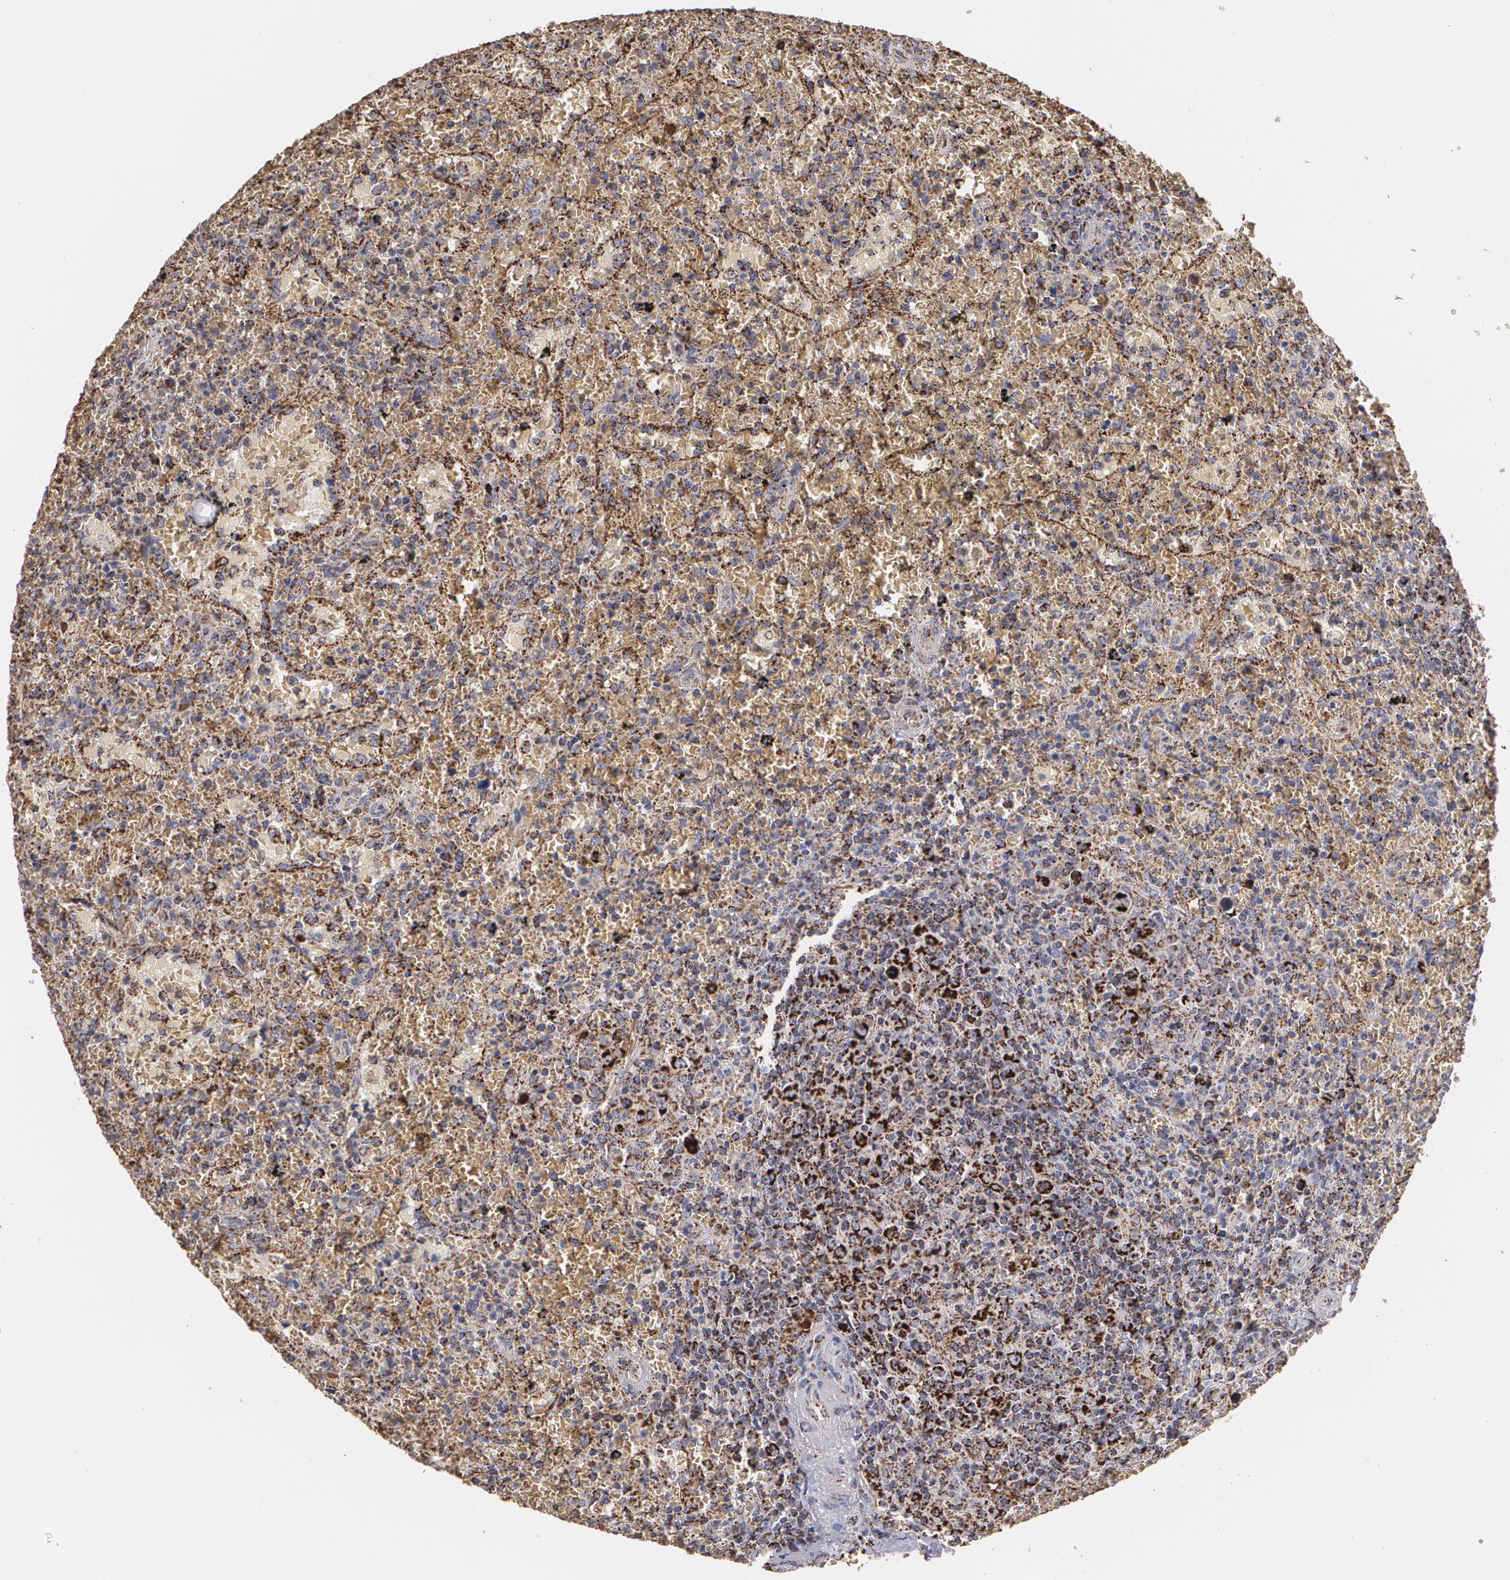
{"staining": {"intensity": "moderate", "quantity": "25%-75%", "location": "cytoplasmic/membranous"}, "tissue": "lymphoma", "cell_type": "Tumor cells", "image_type": "cancer", "snomed": [{"axis": "morphology", "description": "Malignant lymphoma, non-Hodgkin's type, High grade"}, {"axis": "topography", "description": "Spleen"}, {"axis": "topography", "description": "Lymph node"}], "caption": "Human malignant lymphoma, non-Hodgkin's type (high-grade) stained with a brown dye exhibits moderate cytoplasmic/membranous positive staining in about 25%-75% of tumor cells.", "gene": "HSPD1", "patient": {"sex": "female", "age": 70}}